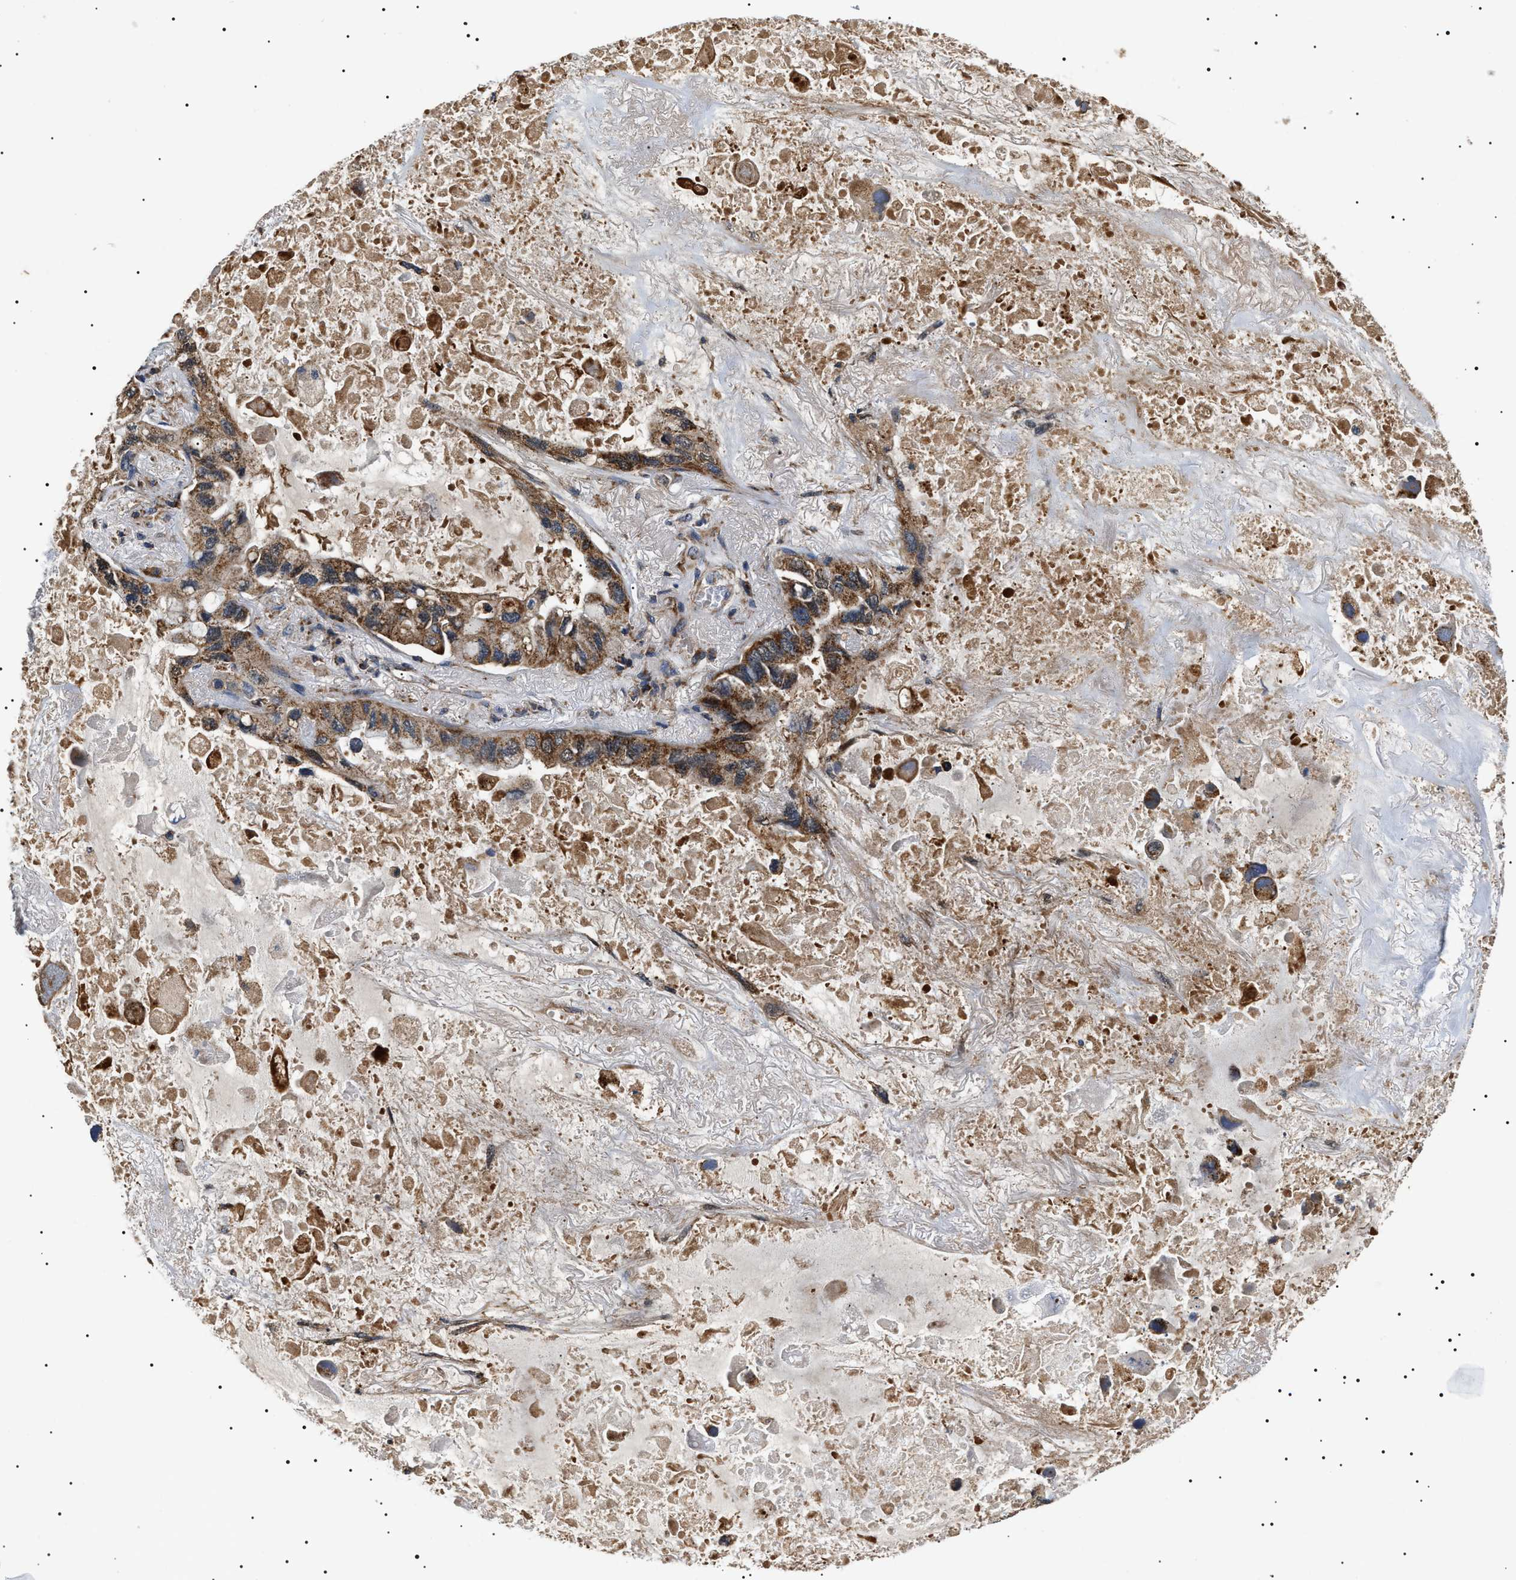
{"staining": {"intensity": "moderate", "quantity": ">75%", "location": "cytoplasmic/membranous"}, "tissue": "lung cancer", "cell_type": "Tumor cells", "image_type": "cancer", "snomed": [{"axis": "morphology", "description": "Squamous cell carcinoma, NOS"}, {"axis": "topography", "description": "Lung"}], "caption": "Moderate cytoplasmic/membranous staining for a protein is identified in about >75% of tumor cells of lung cancer (squamous cell carcinoma) using immunohistochemistry.", "gene": "OXSM", "patient": {"sex": "female", "age": 73}}